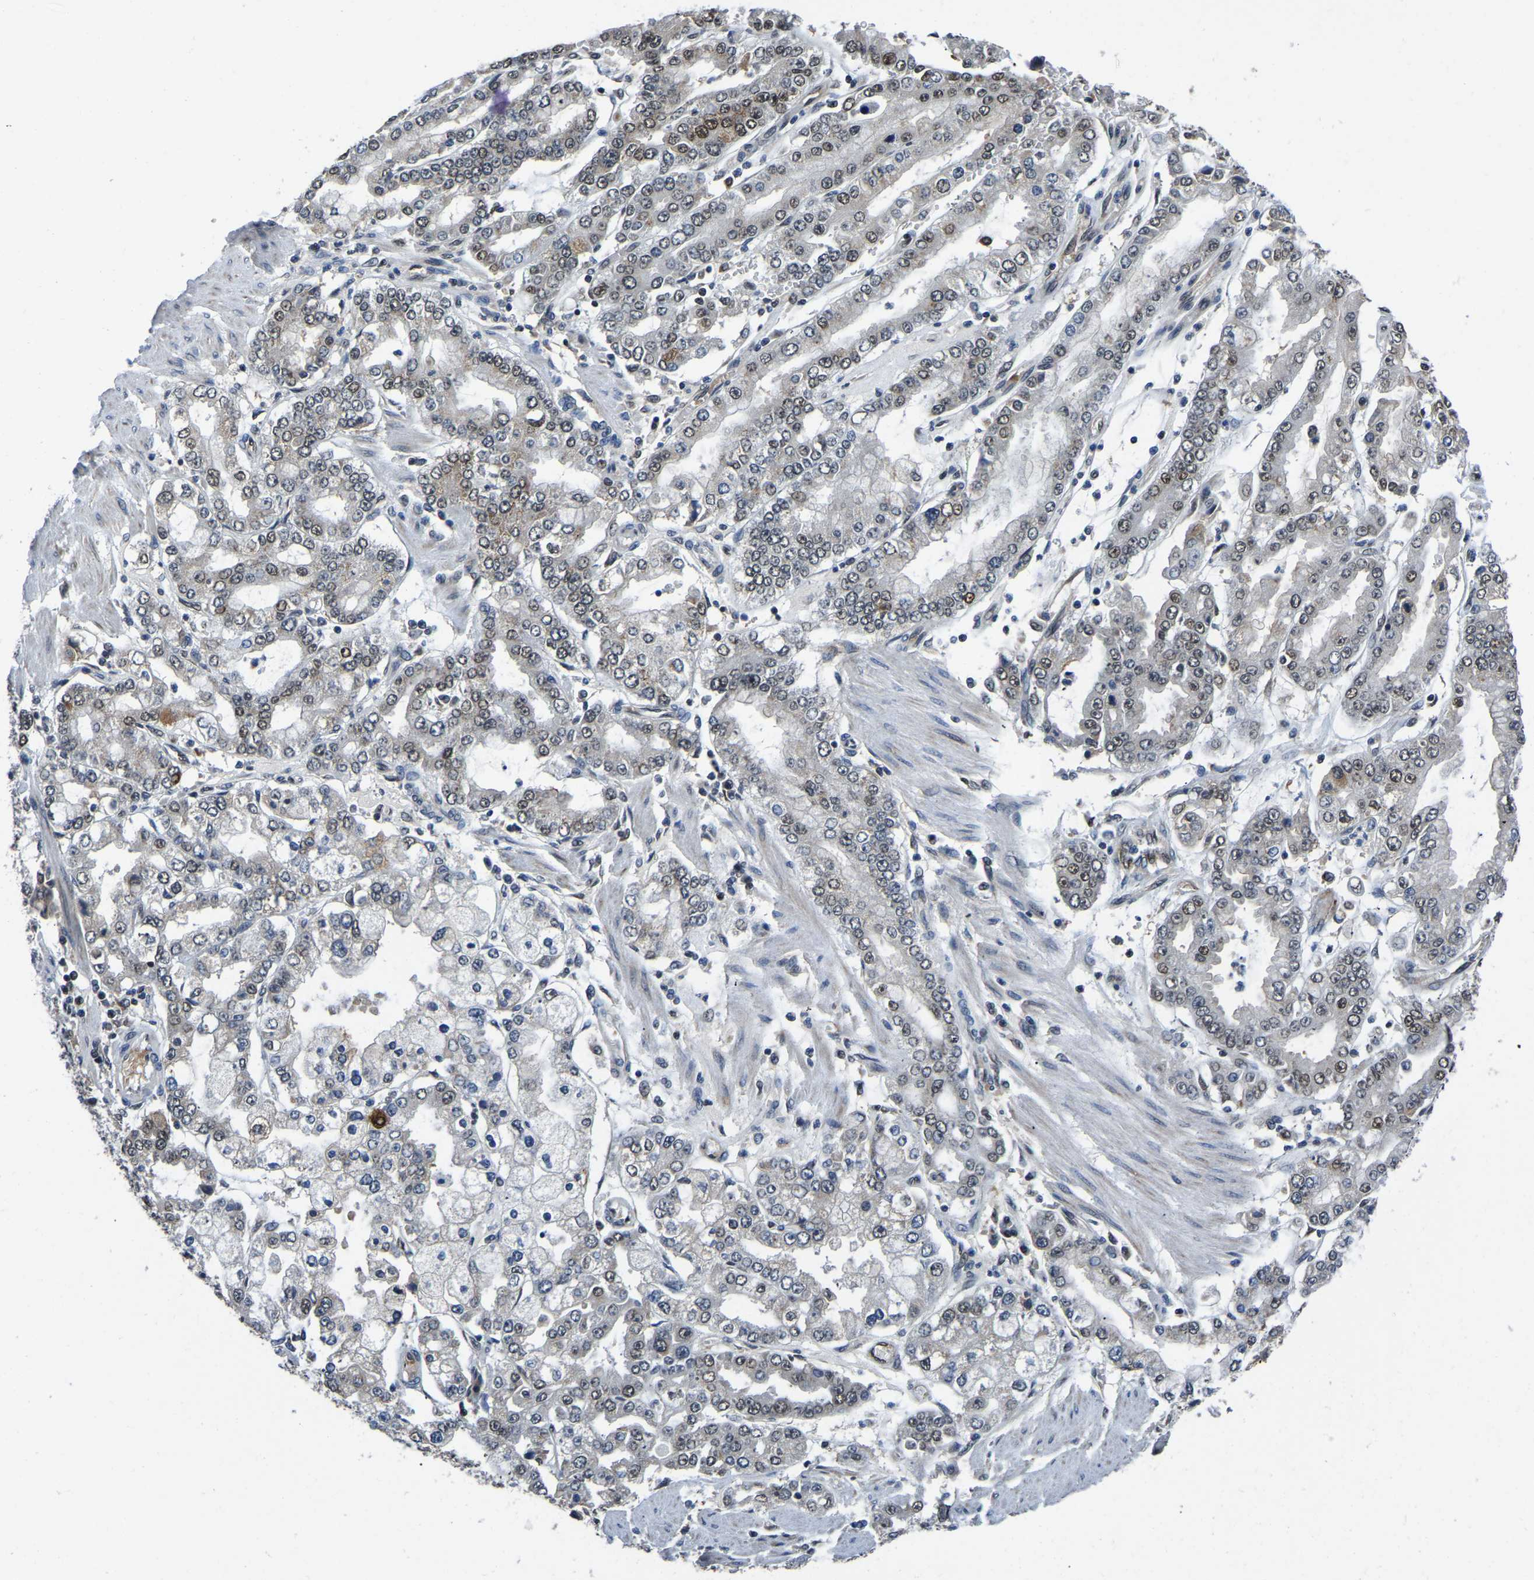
{"staining": {"intensity": "weak", "quantity": "25%-75%", "location": "nuclear"}, "tissue": "stomach cancer", "cell_type": "Tumor cells", "image_type": "cancer", "snomed": [{"axis": "morphology", "description": "Adenocarcinoma, NOS"}, {"axis": "topography", "description": "Stomach"}], "caption": "A low amount of weak nuclear positivity is seen in about 25%-75% of tumor cells in stomach cancer (adenocarcinoma) tissue.", "gene": "DFFA", "patient": {"sex": "male", "age": 76}}